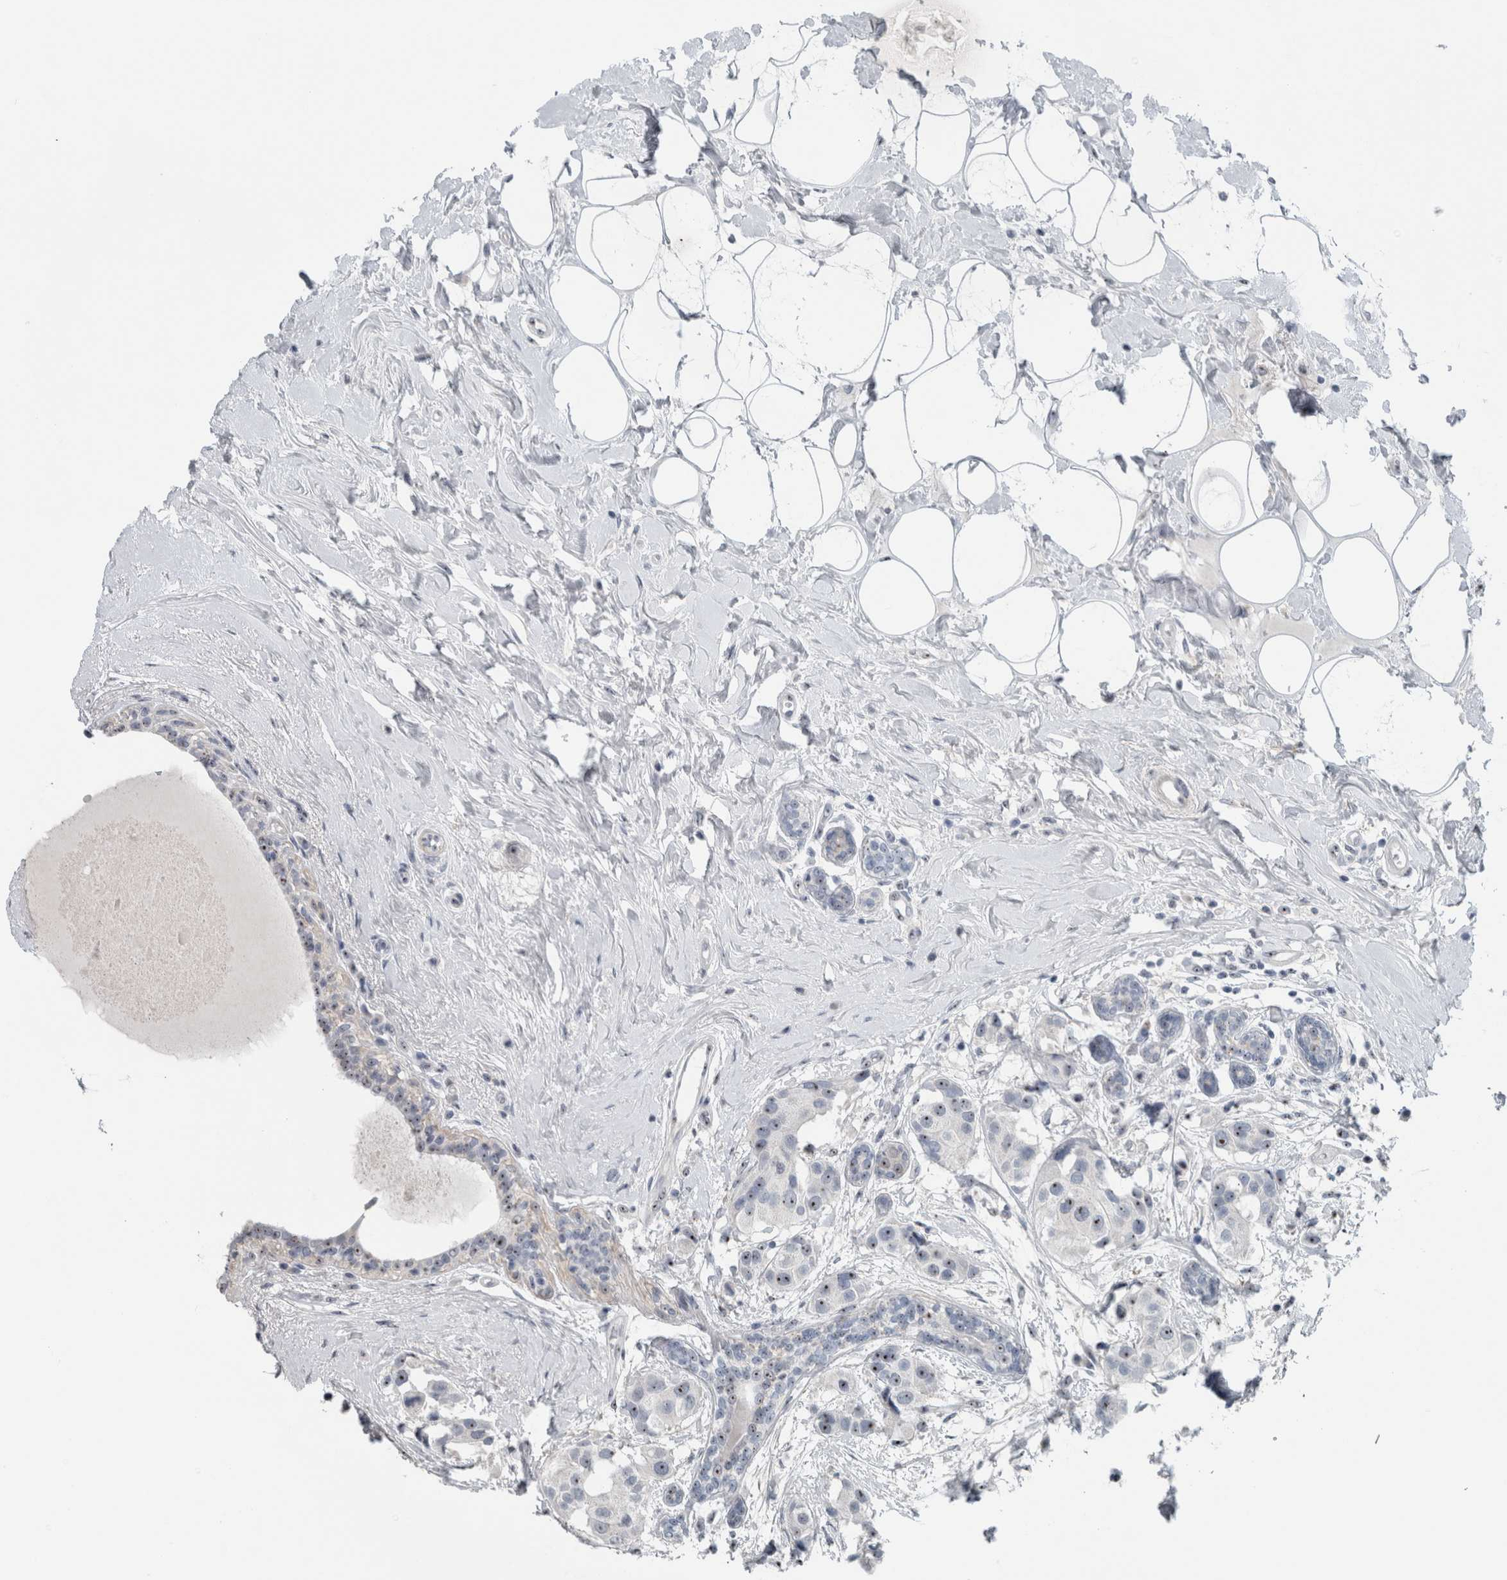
{"staining": {"intensity": "moderate", "quantity": ">75%", "location": "nuclear"}, "tissue": "breast cancer", "cell_type": "Tumor cells", "image_type": "cancer", "snomed": [{"axis": "morphology", "description": "Normal tissue, NOS"}, {"axis": "morphology", "description": "Duct carcinoma"}, {"axis": "topography", "description": "Breast"}], "caption": "A brown stain labels moderate nuclear expression of a protein in breast cancer tumor cells.", "gene": "UTP6", "patient": {"sex": "female", "age": 39}}